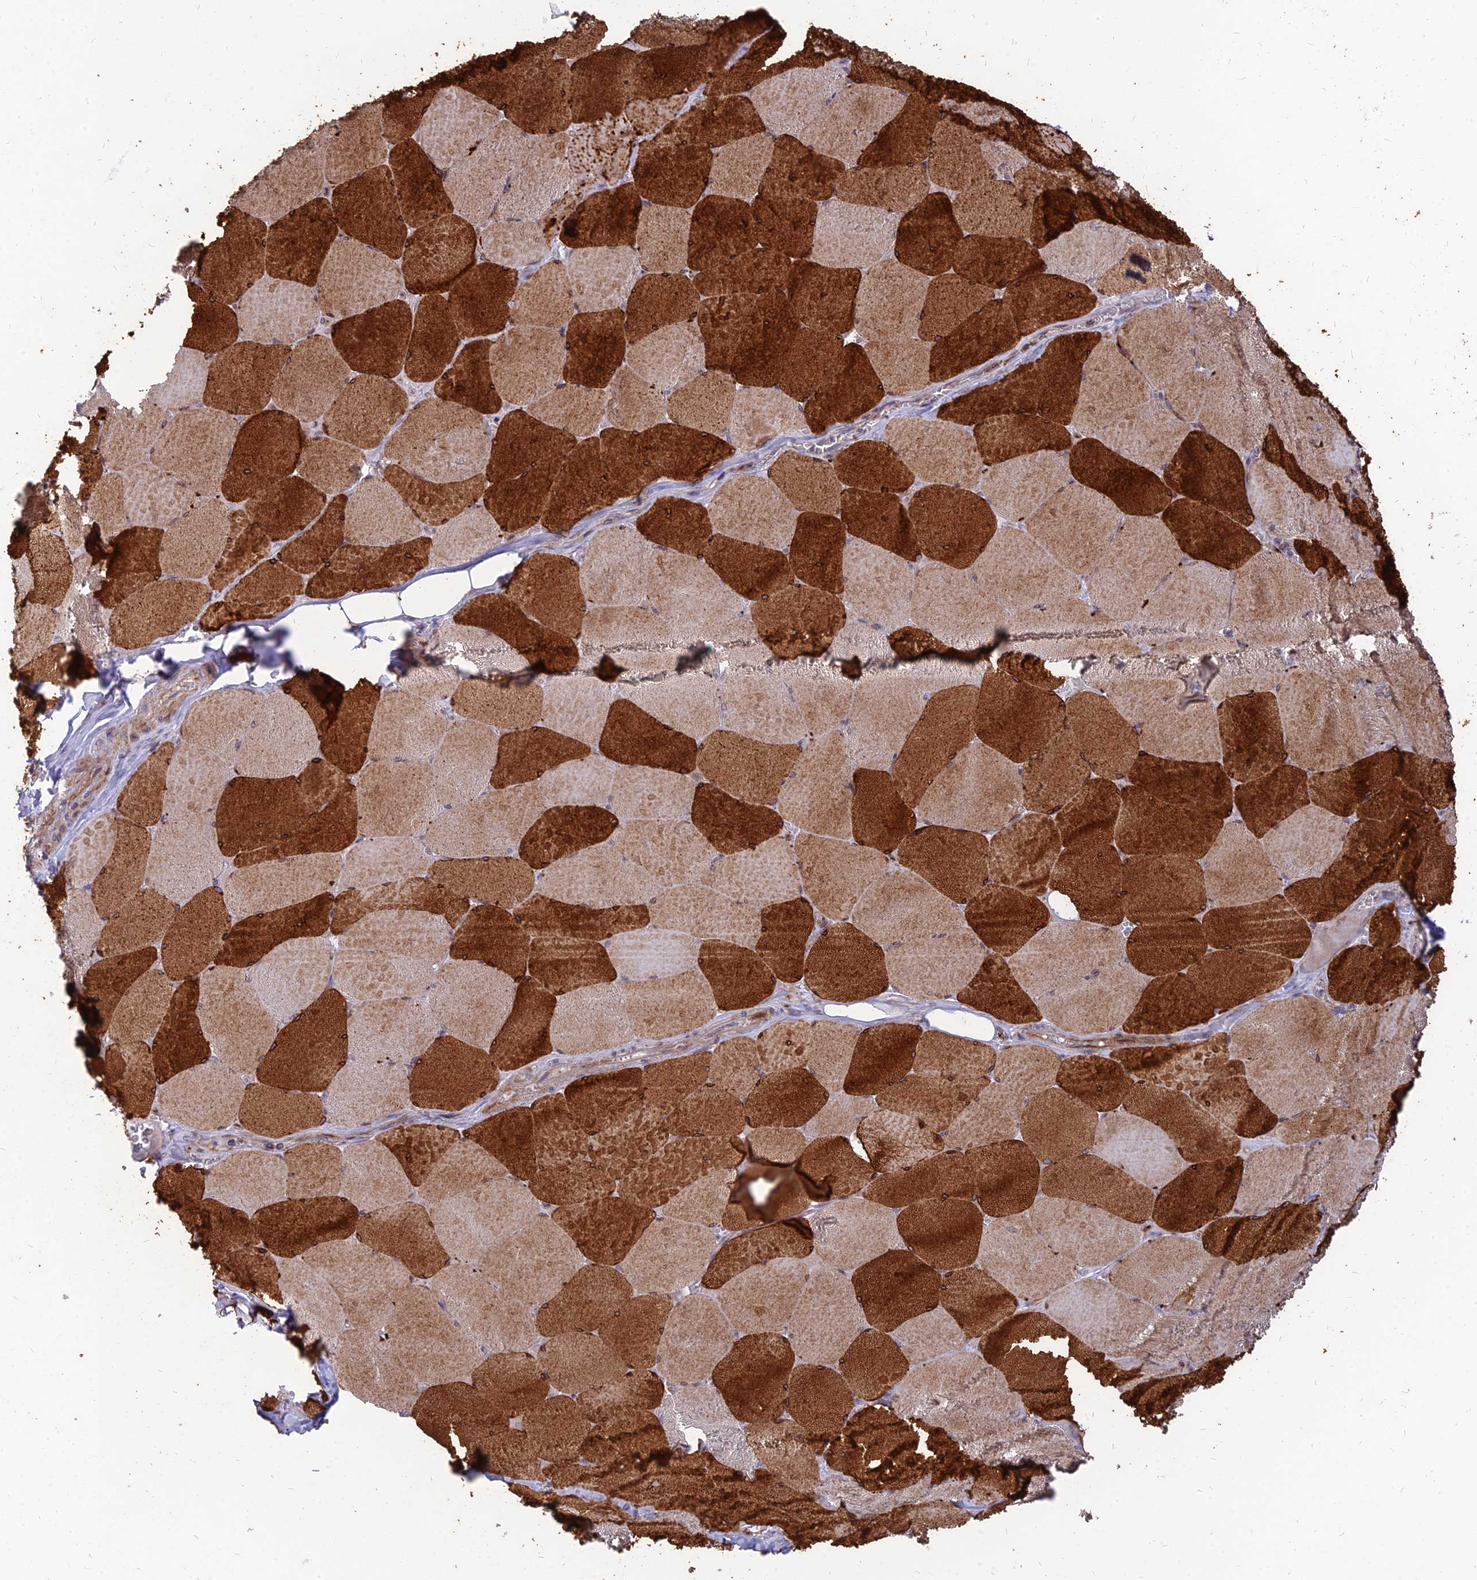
{"staining": {"intensity": "strong", "quantity": ">75%", "location": "cytoplasmic/membranous"}, "tissue": "skeletal muscle", "cell_type": "Myocytes", "image_type": "normal", "snomed": [{"axis": "morphology", "description": "Normal tissue, NOS"}, {"axis": "topography", "description": "Skeletal muscle"}, {"axis": "topography", "description": "Head-Neck"}], "caption": "This is a histology image of immunohistochemistry (IHC) staining of unremarkable skeletal muscle, which shows strong expression in the cytoplasmic/membranous of myocytes.", "gene": "ST3GAL6", "patient": {"sex": "male", "age": 66}}